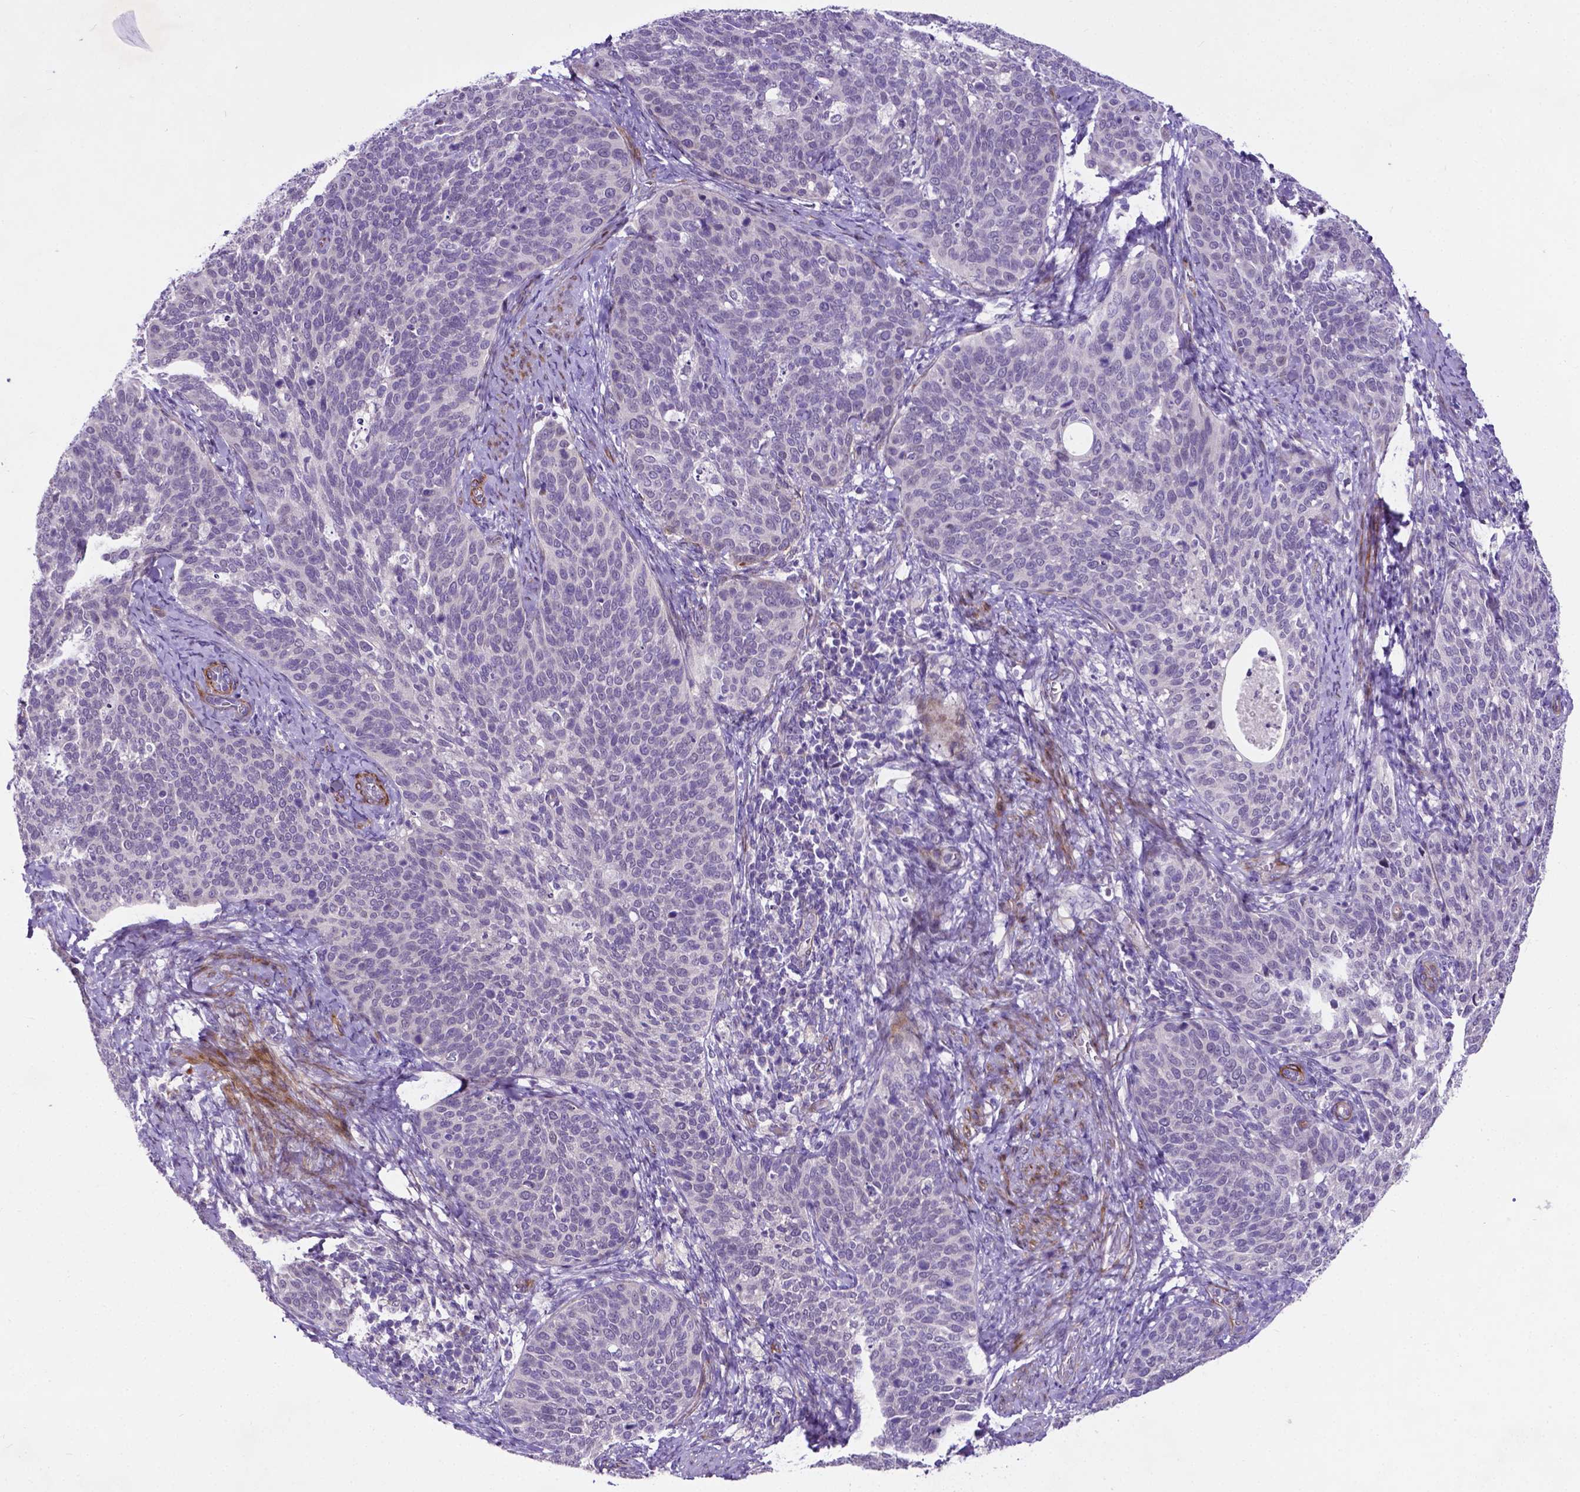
{"staining": {"intensity": "negative", "quantity": "none", "location": "none"}, "tissue": "cervical cancer", "cell_type": "Tumor cells", "image_type": "cancer", "snomed": [{"axis": "morphology", "description": "Squamous cell carcinoma, NOS"}, {"axis": "topography", "description": "Cervix"}], "caption": "An immunohistochemistry image of cervical squamous cell carcinoma is shown. There is no staining in tumor cells of cervical squamous cell carcinoma.", "gene": "PFKFB4", "patient": {"sex": "female", "age": 69}}